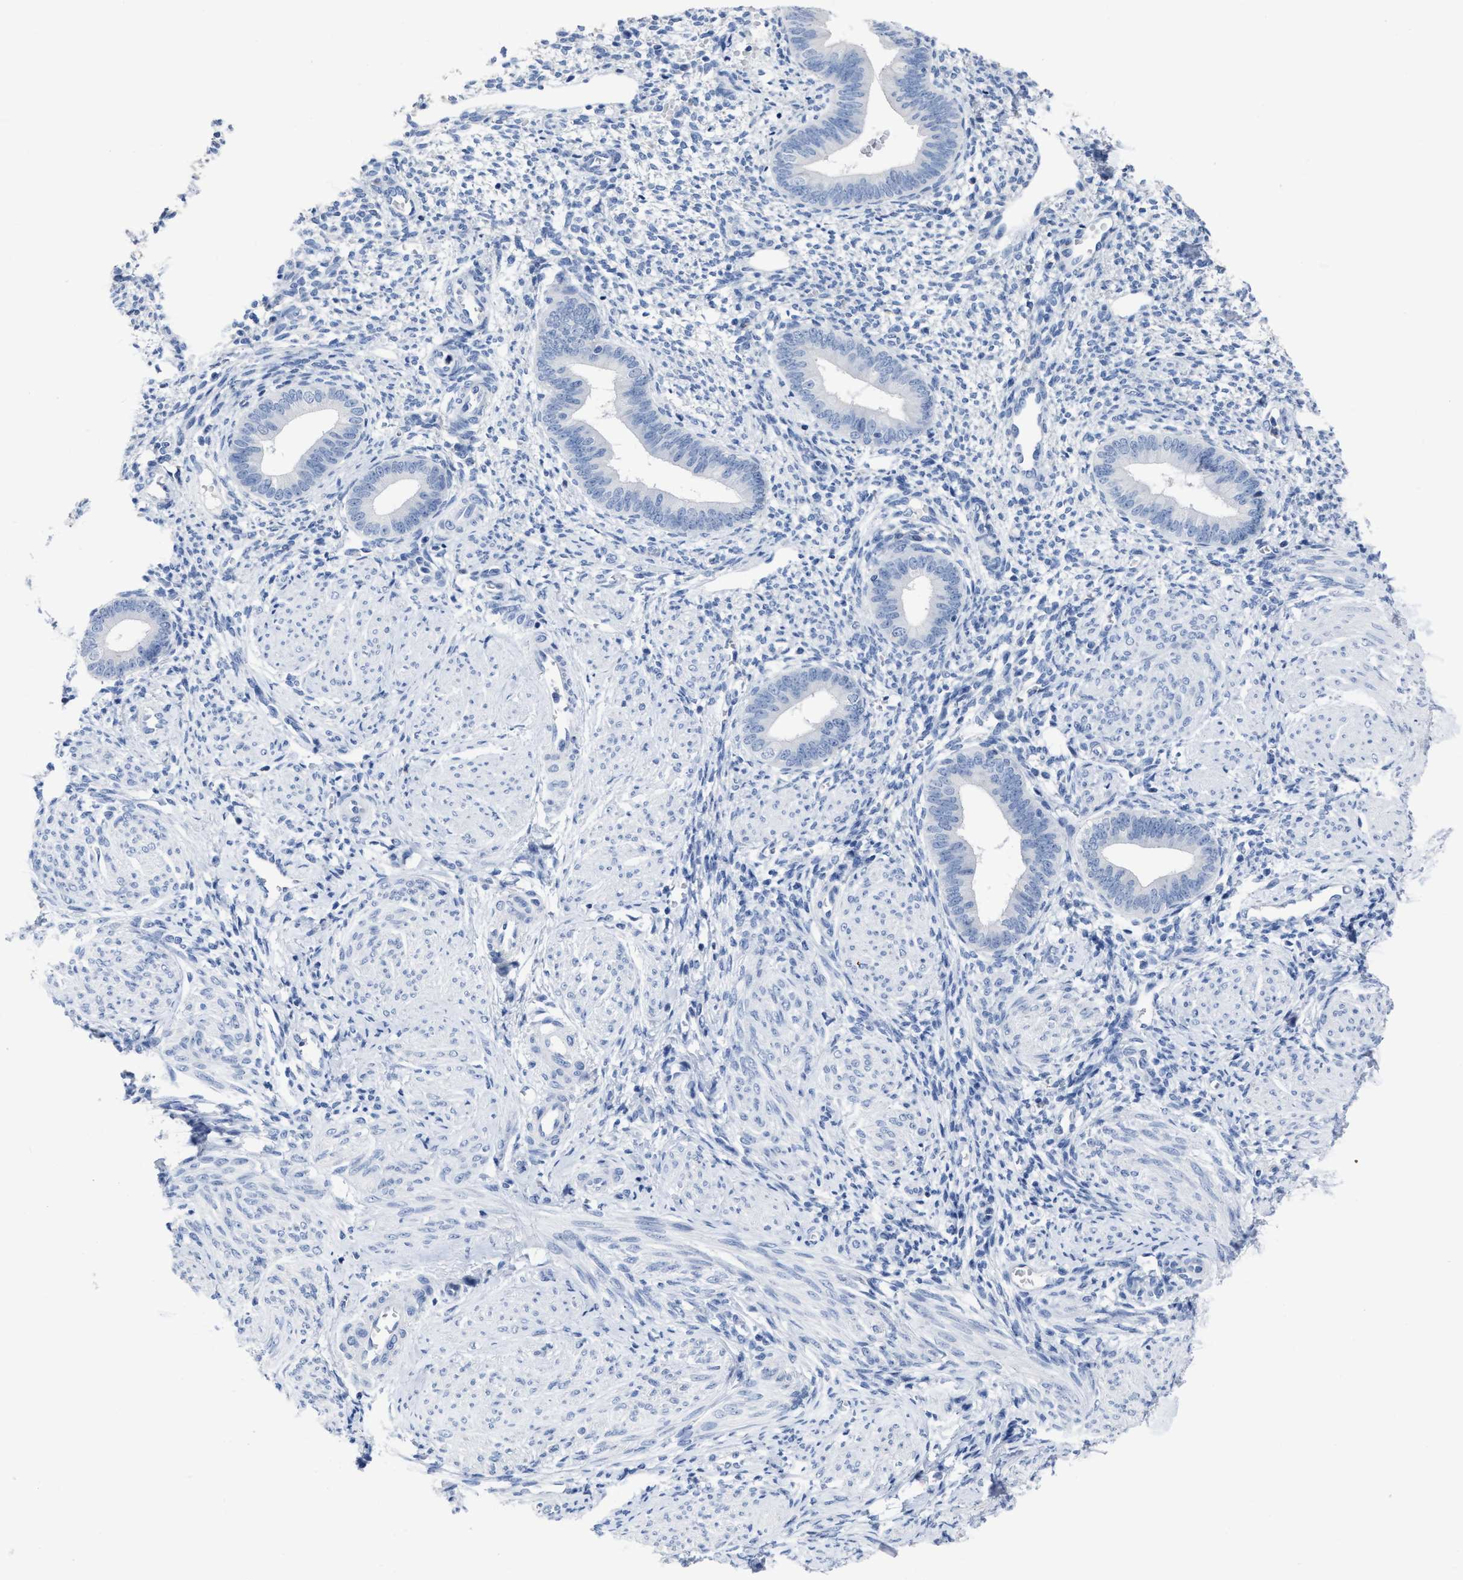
{"staining": {"intensity": "negative", "quantity": "none", "location": "none"}, "tissue": "endometrium", "cell_type": "Cells in endometrial stroma", "image_type": "normal", "snomed": [{"axis": "morphology", "description": "Normal tissue, NOS"}, {"axis": "topography", "description": "Endometrium"}], "caption": "A high-resolution image shows immunohistochemistry (IHC) staining of unremarkable endometrium, which reveals no significant expression in cells in endometrial stroma. The staining was performed using DAB to visualize the protein expression in brown, while the nuclei were stained in blue with hematoxylin (Magnification: 20x).", "gene": "CEACAM5", "patient": {"sex": "female", "age": 46}}